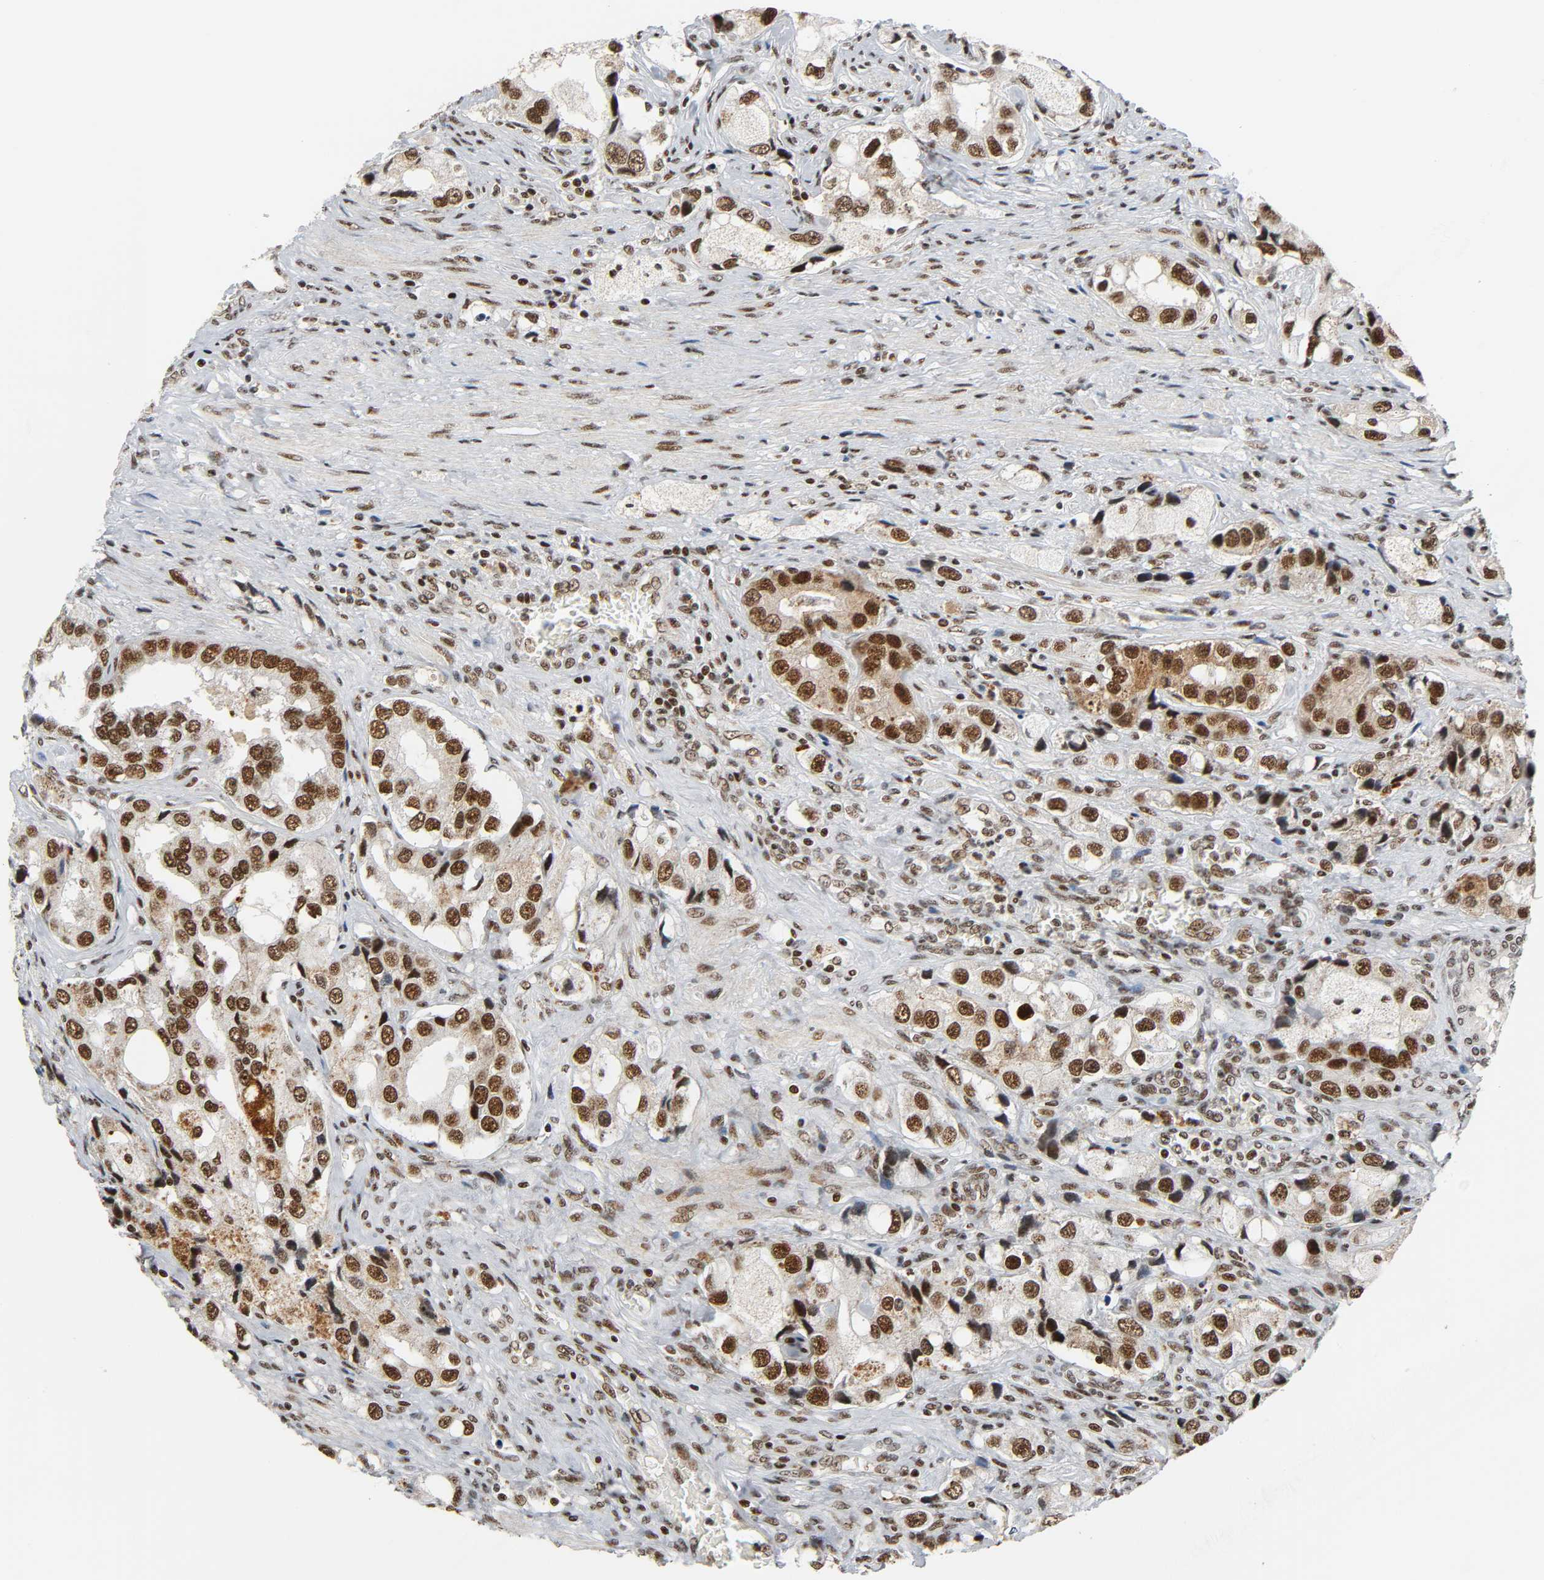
{"staining": {"intensity": "strong", "quantity": ">75%", "location": "nuclear"}, "tissue": "prostate cancer", "cell_type": "Tumor cells", "image_type": "cancer", "snomed": [{"axis": "morphology", "description": "Adenocarcinoma, High grade"}, {"axis": "topography", "description": "Prostate"}], "caption": "Human prostate cancer (adenocarcinoma (high-grade)) stained with a brown dye reveals strong nuclear positive positivity in about >75% of tumor cells.", "gene": "CDK9", "patient": {"sex": "male", "age": 63}}